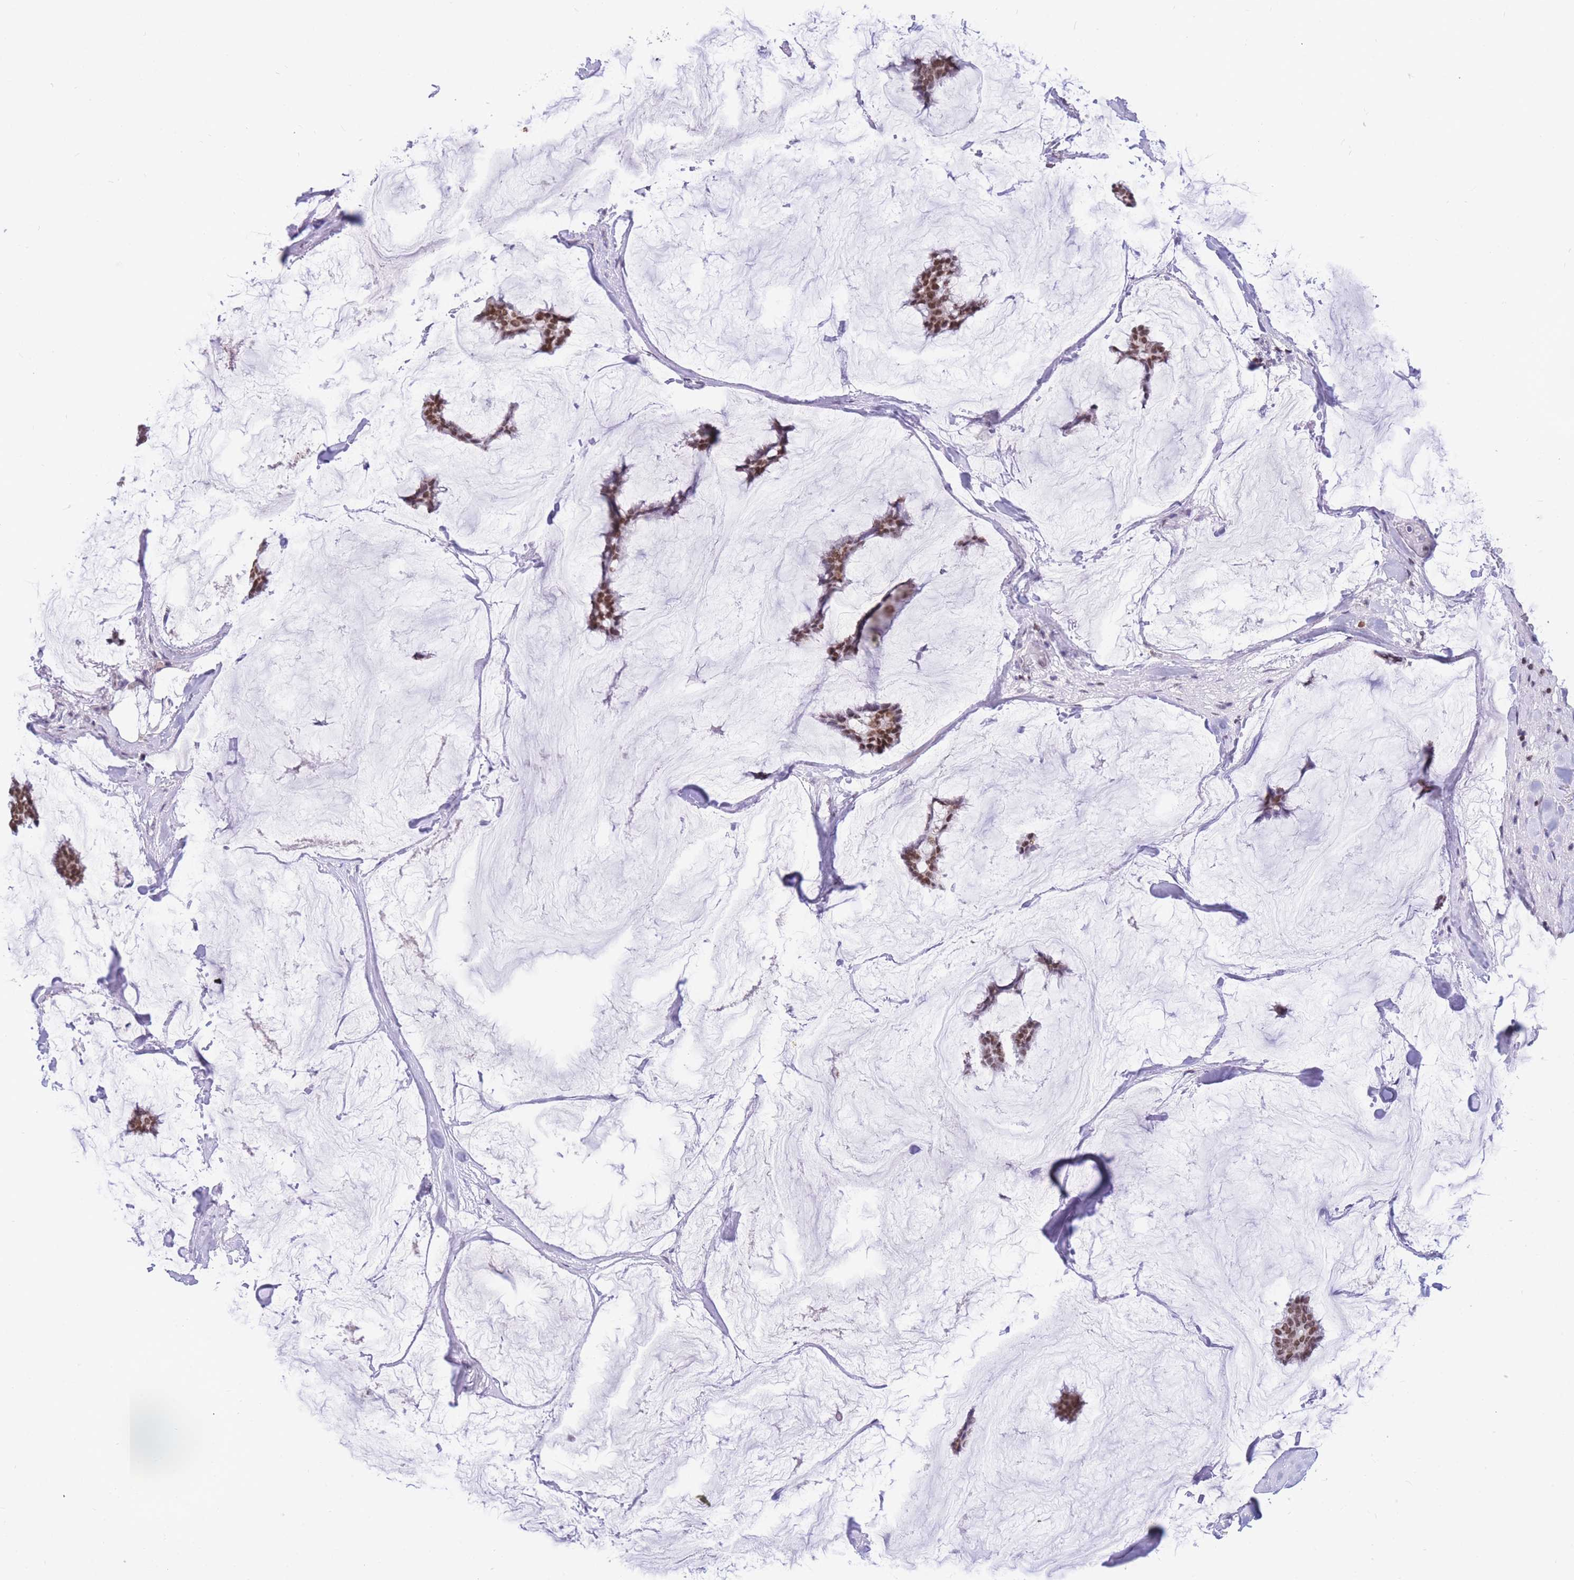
{"staining": {"intensity": "moderate", "quantity": ">75%", "location": "nuclear"}, "tissue": "breast cancer", "cell_type": "Tumor cells", "image_type": "cancer", "snomed": [{"axis": "morphology", "description": "Duct carcinoma"}, {"axis": "topography", "description": "Breast"}], "caption": "A high-resolution photomicrograph shows IHC staining of breast invasive ductal carcinoma, which displays moderate nuclear staining in approximately >75% of tumor cells.", "gene": "HMGN1", "patient": {"sex": "female", "age": 93}}